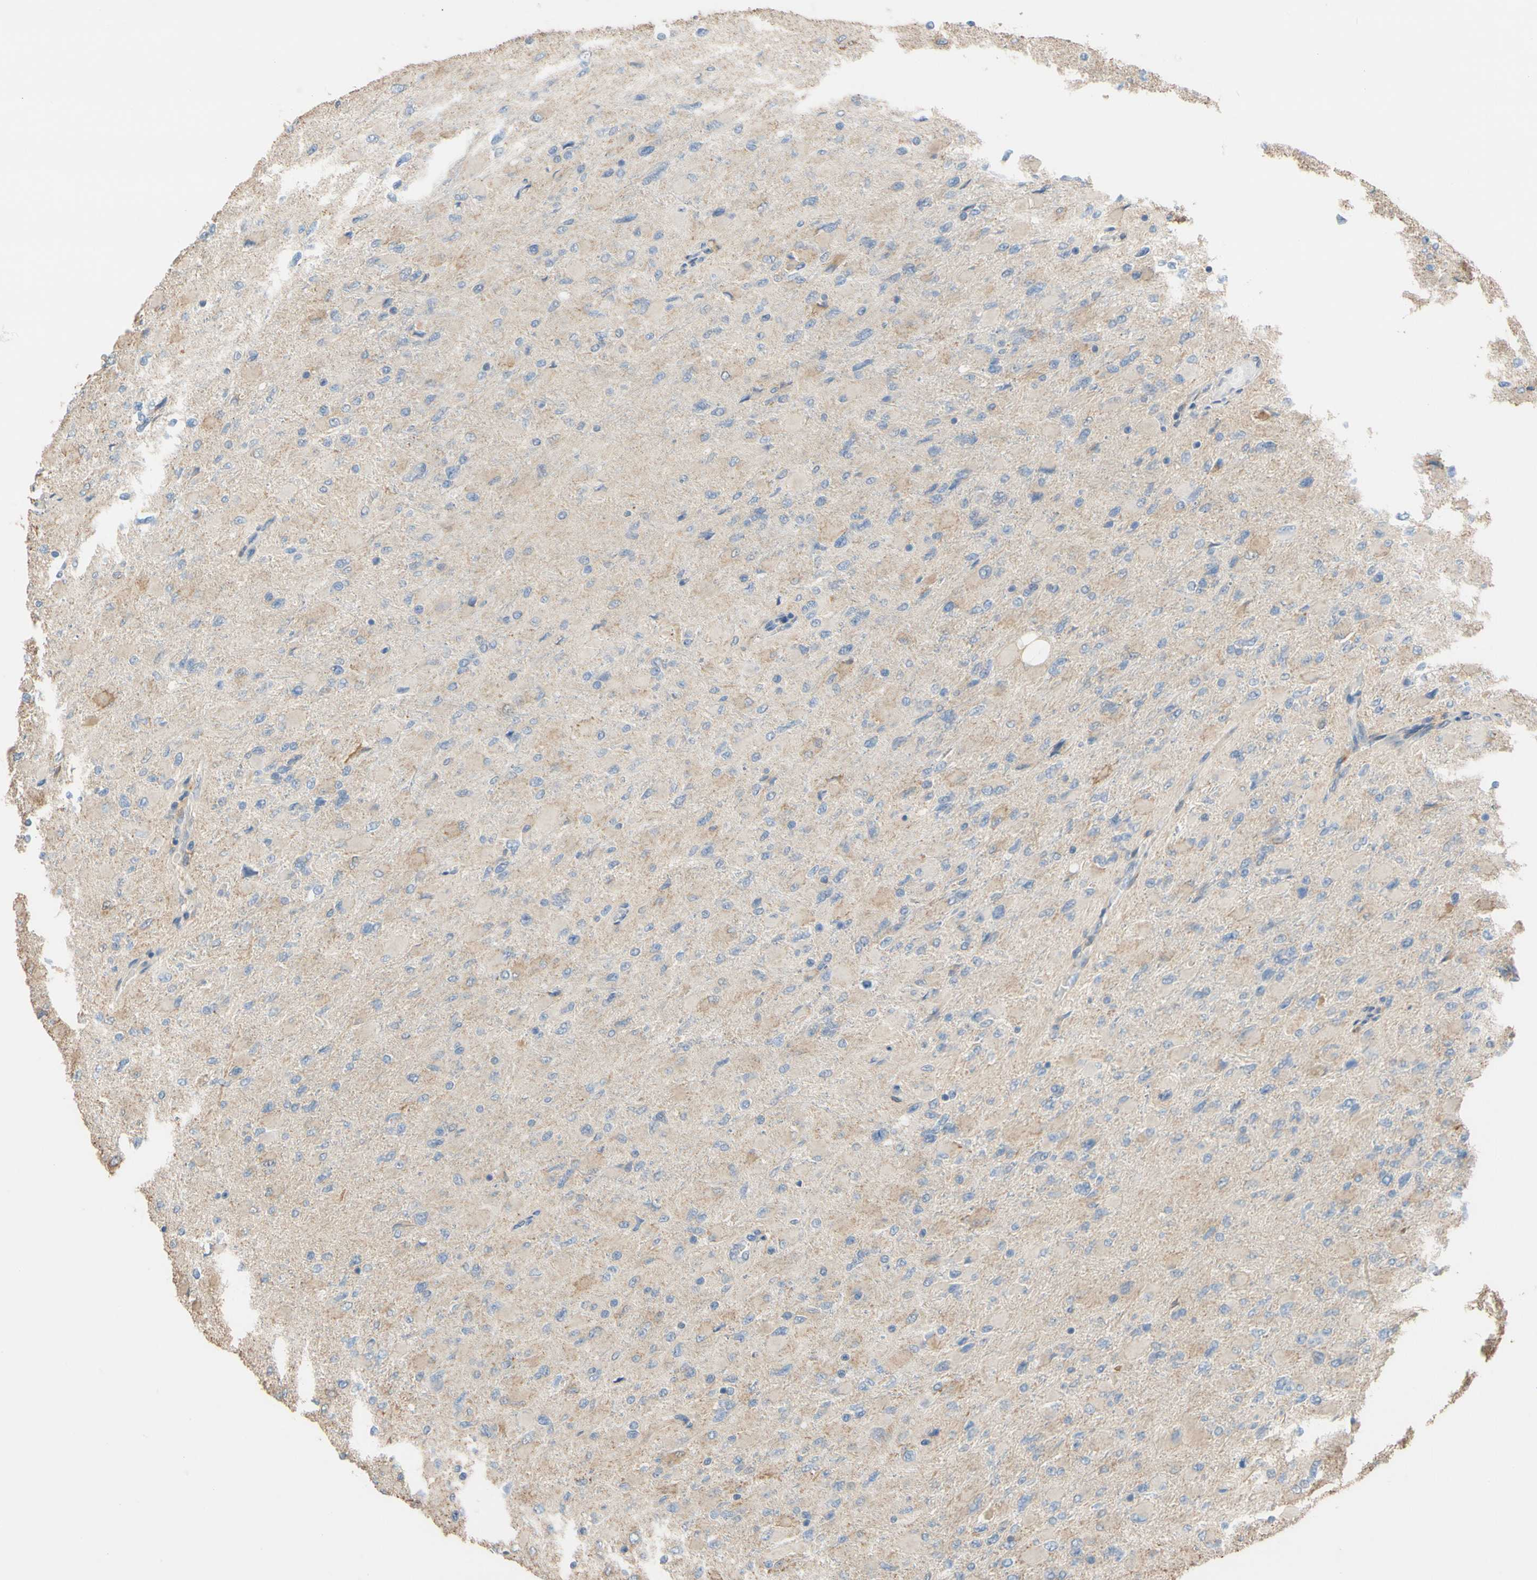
{"staining": {"intensity": "moderate", "quantity": "25%-75%", "location": "cytoplasmic/membranous"}, "tissue": "glioma", "cell_type": "Tumor cells", "image_type": "cancer", "snomed": [{"axis": "morphology", "description": "Glioma, malignant, High grade"}, {"axis": "topography", "description": "Cerebral cortex"}], "caption": "High-grade glioma (malignant) tissue exhibits moderate cytoplasmic/membranous positivity in approximately 25%-75% of tumor cells", "gene": "ALDH1A2", "patient": {"sex": "female", "age": 36}}